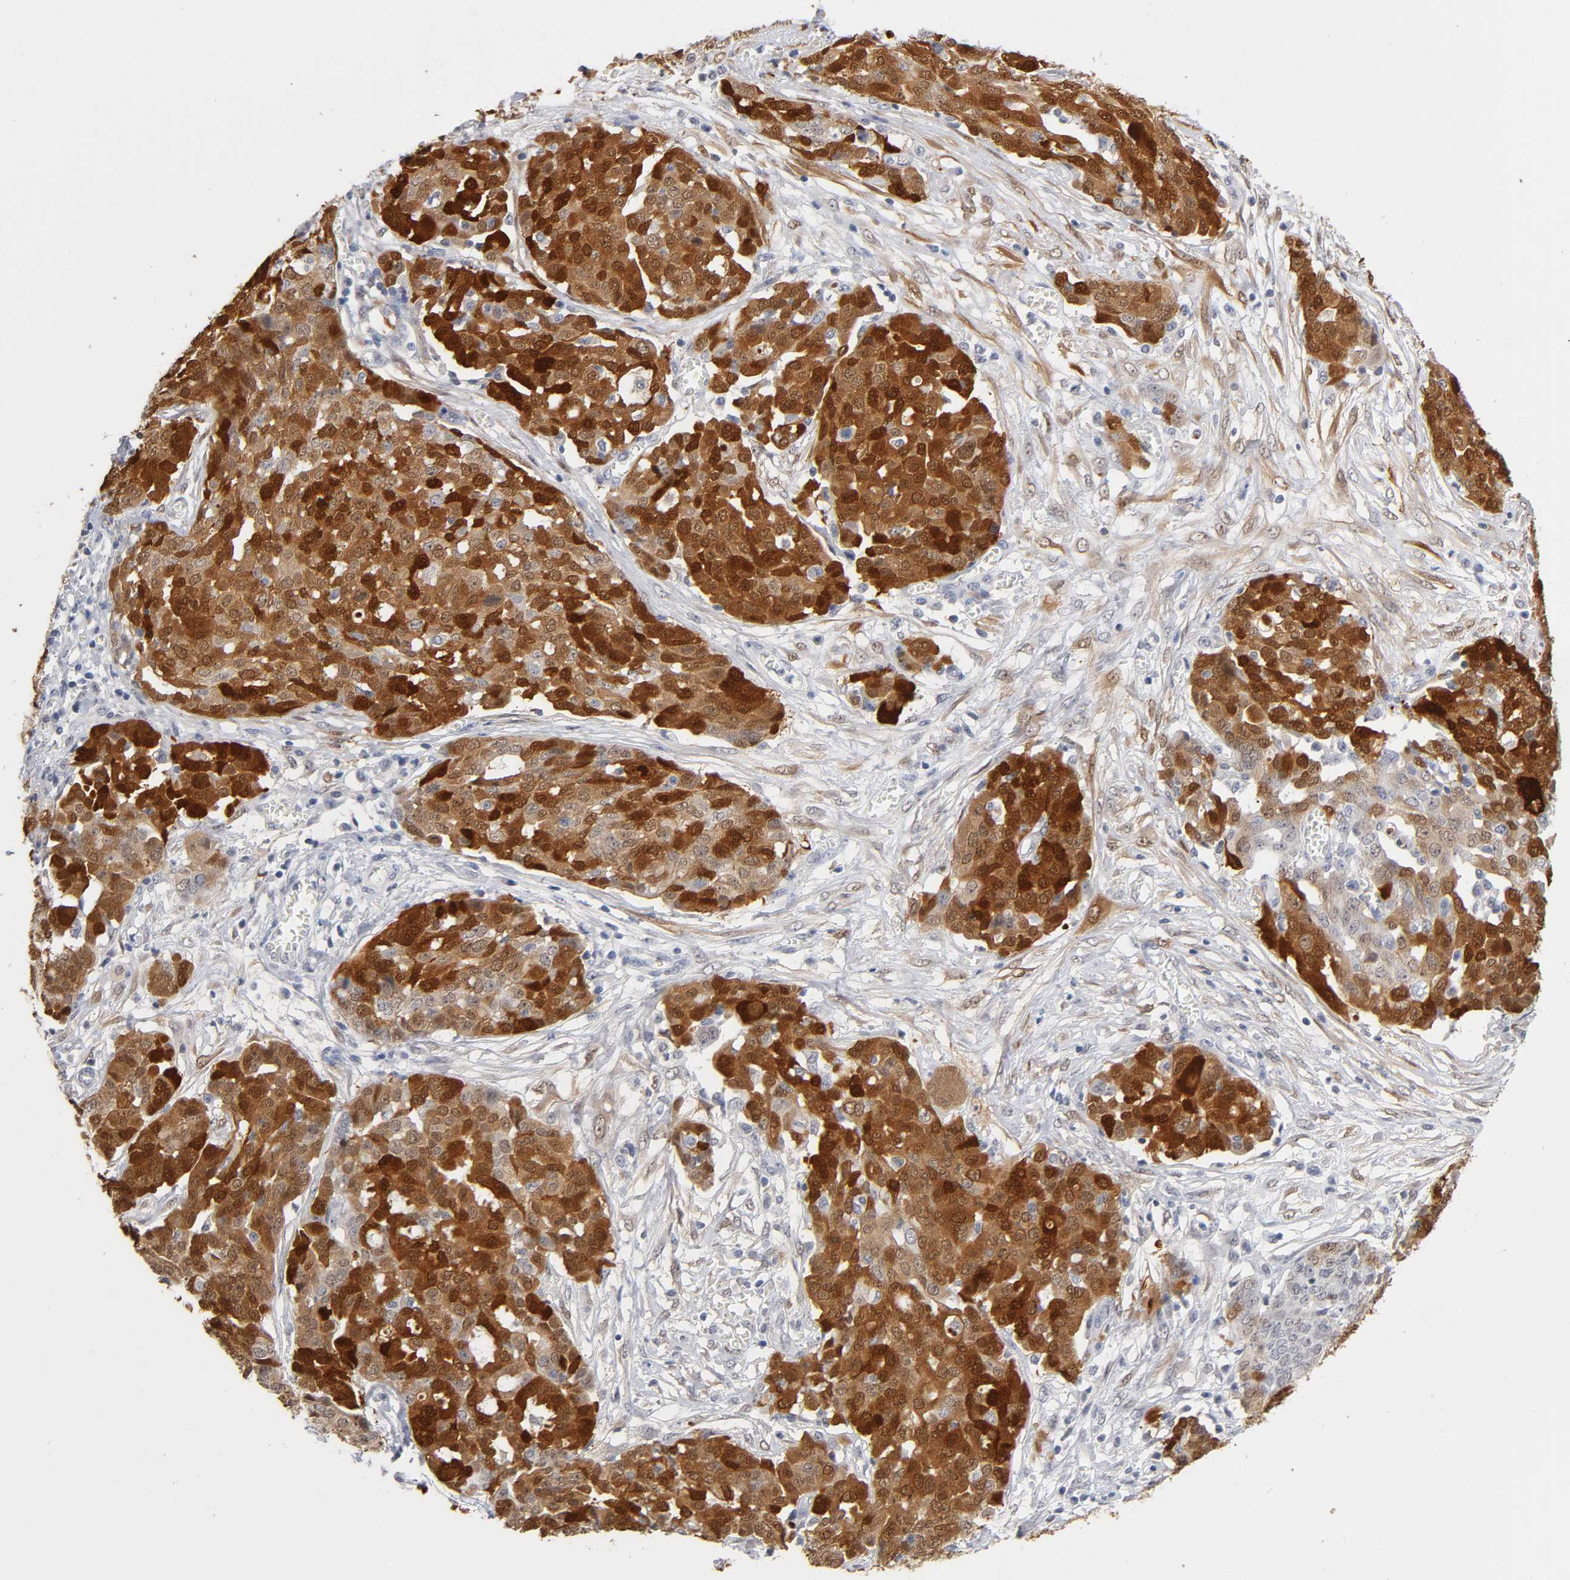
{"staining": {"intensity": "strong", "quantity": ">75%", "location": "cytoplasmic/membranous,nuclear"}, "tissue": "ovarian cancer", "cell_type": "Tumor cells", "image_type": "cancer", "snomed": [{"axis": "morphology", "description": "Cystadenocarcinoma, serous, NOS"}, {"axis": "topography", "description": "Soft tissue"}, {"axis": "topography", "description": "Ovary"}], "caption": "Strong cytoplasmic/membranous and nuclear staining for a protein is appreciated in approximately >75% of tumor cells of serous cystadenocarcinoma (ovarian) using immunohistochemistry (IHC).", "gene": "CRABP2", "patient": {"sex": "female", "age": 57}}